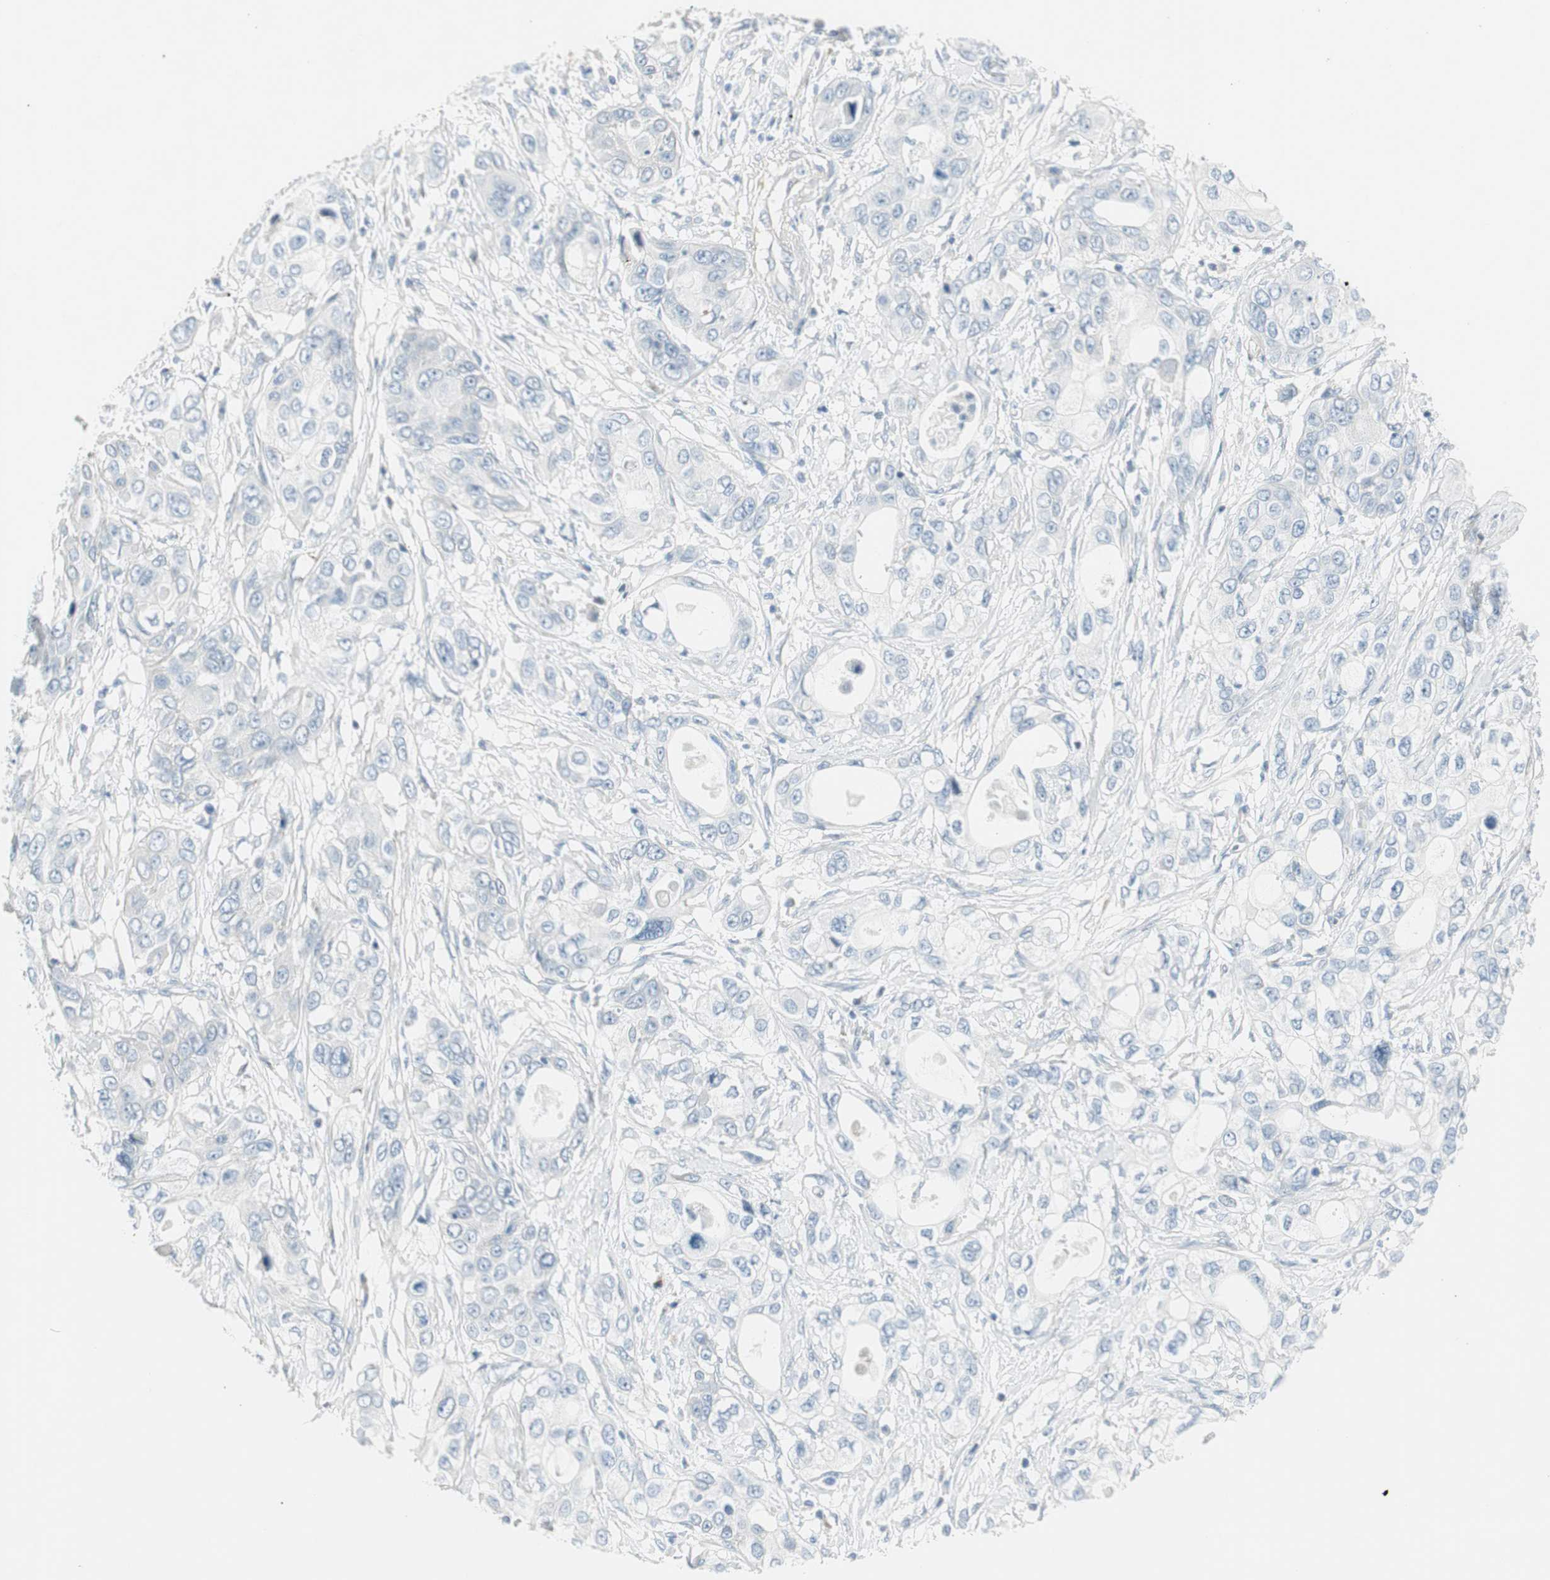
{"staining": {"intensity": "negative", "quantity": "none", "location": "none"}, "tissue": "pancreatic cancer", "cell_type": "Tumor cells", "image_type": "cancer", "snomed": [{"axis": "morphology", "description": "Adenocarcinoma, NOS"}, {"axis": "topography", "description": "Pancreas"}], "caption": "Human pancreatic adenocarcinoma stained for a protein using immunohistochemistry (IHC) reveals no positivity in tumor cells.", "gene": "CACNA2D1", "patient": {"sex": "female", "age": 70}}